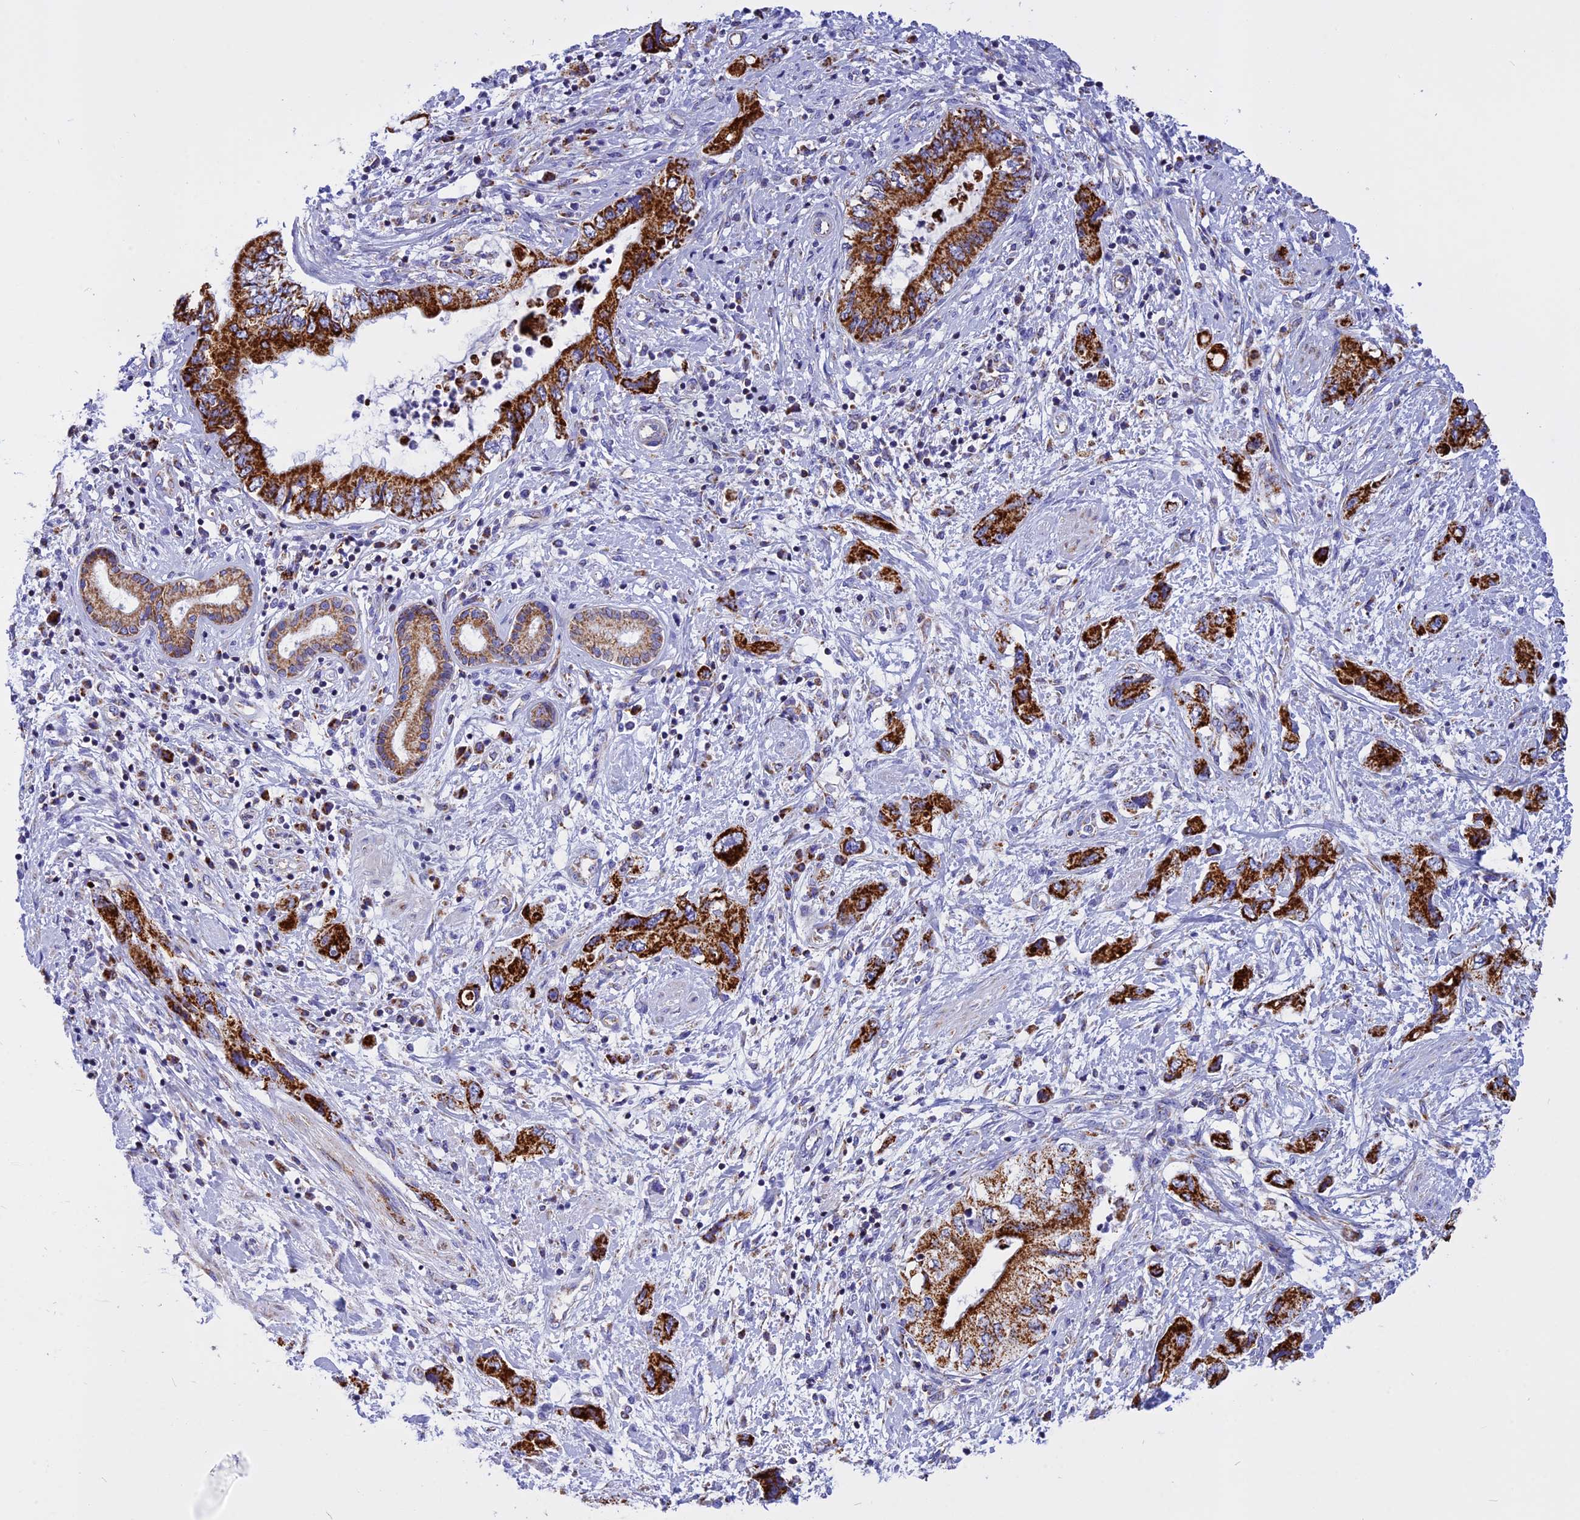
{"staining": {"intensity": "strong", "quantity": ">75%", "location": "cytoplasmic/membranous"}, "tissue": "pancreatic cancer", "cell_type": "Tumor cells", "image_type": "cancer", "snomed": [{"axis": "morphology", "description": "Adenocarcinoma, NOS"}, {"axis": "topography", "description": "Pancreas"}], "caption": "IHC image of neoplastic tissue: pancreatic cancer stained using IHC shows high levels of strong protein expression localized specifically in the cytoplasmic/membranous of tumor cells, appearing as a cytoplasmic/membranous brown color.", "gene": "VDAC2", "patient": {"sex": "female", "age": 73}}